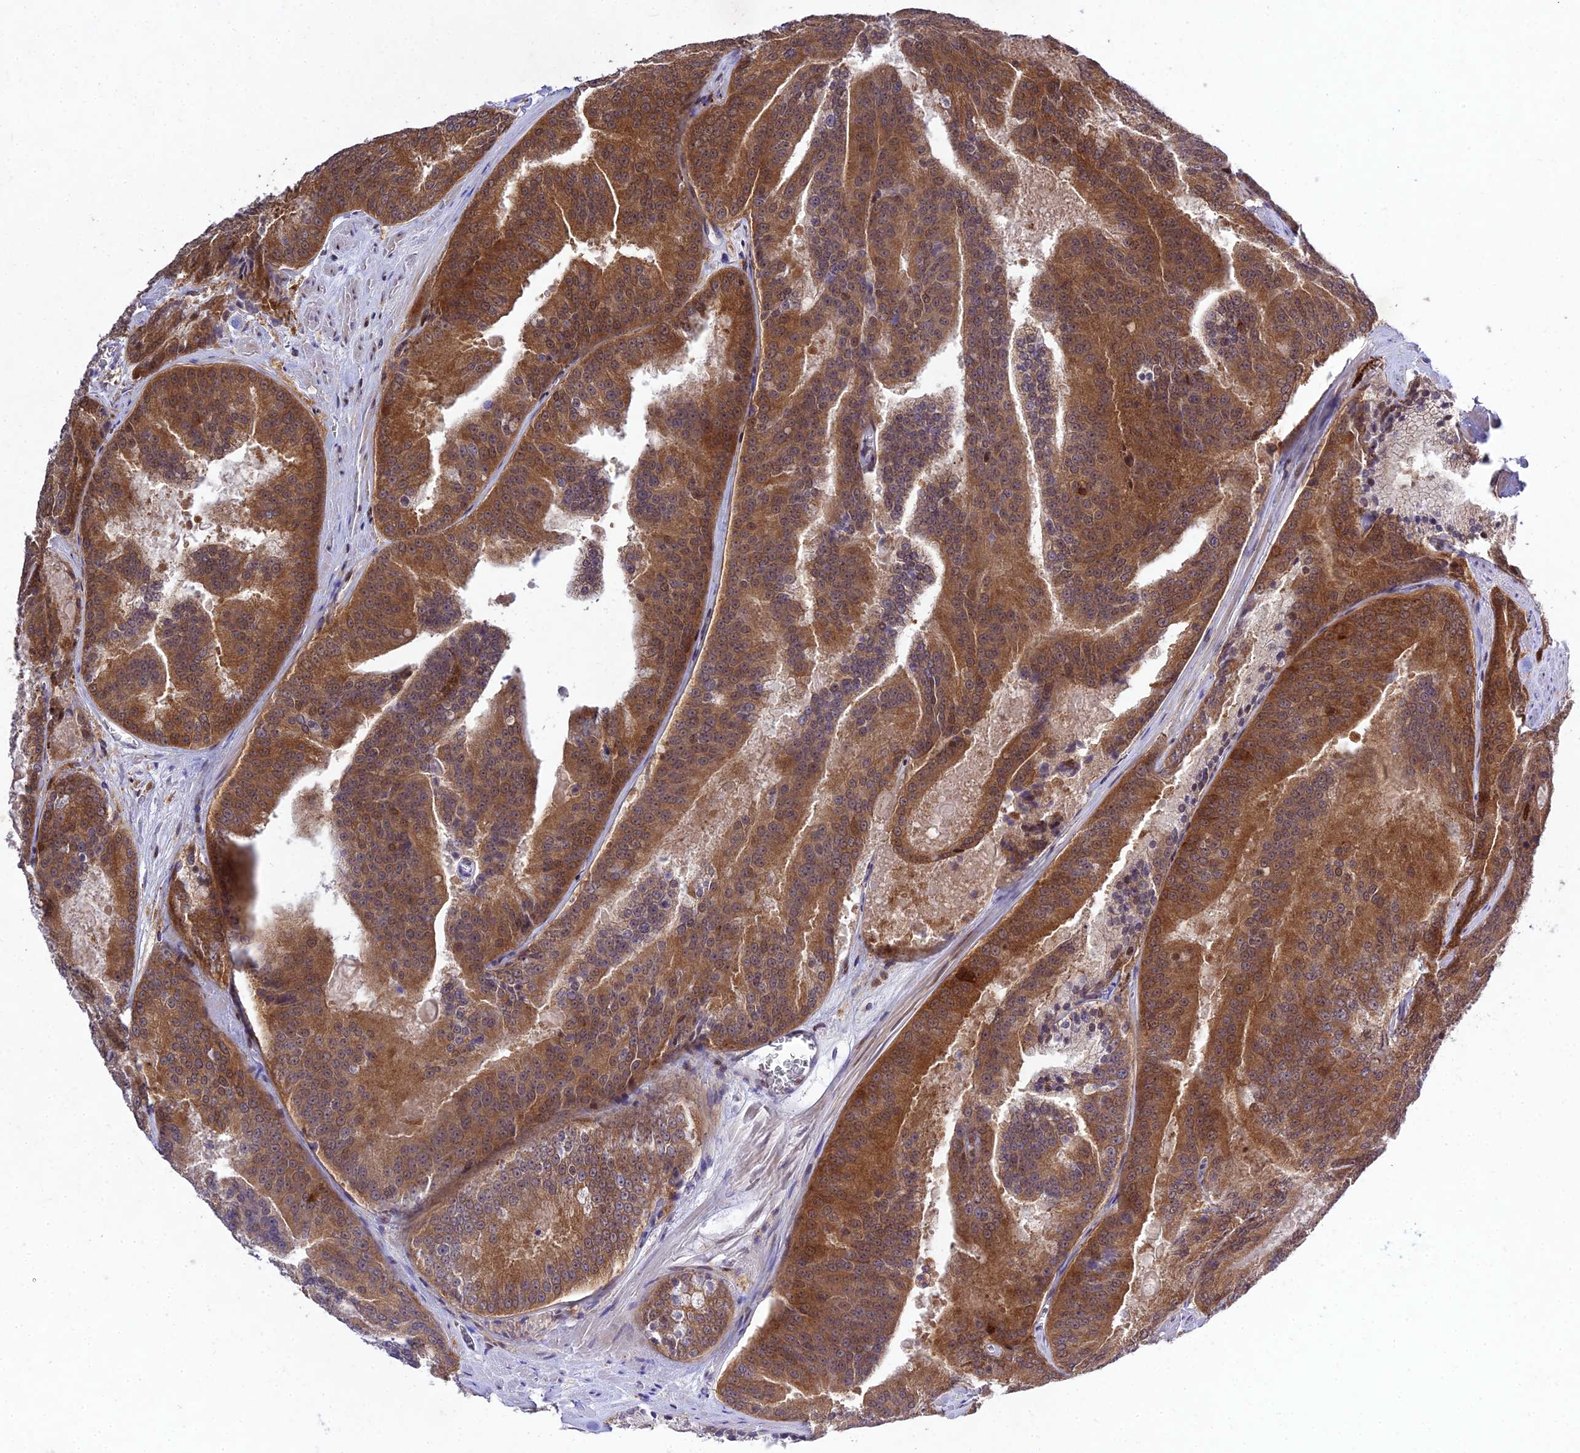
{"staining": {"intensity": "moderate", "quantity": ">75%", "location": "cytoplasmic/membranous,nuclear"}, "tissue": "prostate cancer", "cell_type": "Tumor cells", "image_type": "cancer", "snomed": [{"axis": "morphology", "description": "Adenocarcinoma, High grade"}, {"axis": "topography", "description": "Prostate"}], "caption": "This micrograph exhibits immunohistochemistry (IHC) staining of high-grade adenocarcinoma (prostate), with medium moderate cytoplasmic/membranous and nuclear expression in approximately >75% of tumor cells.", "gene": "MKKS", "patient": {"sex": "male", "age": 61}}